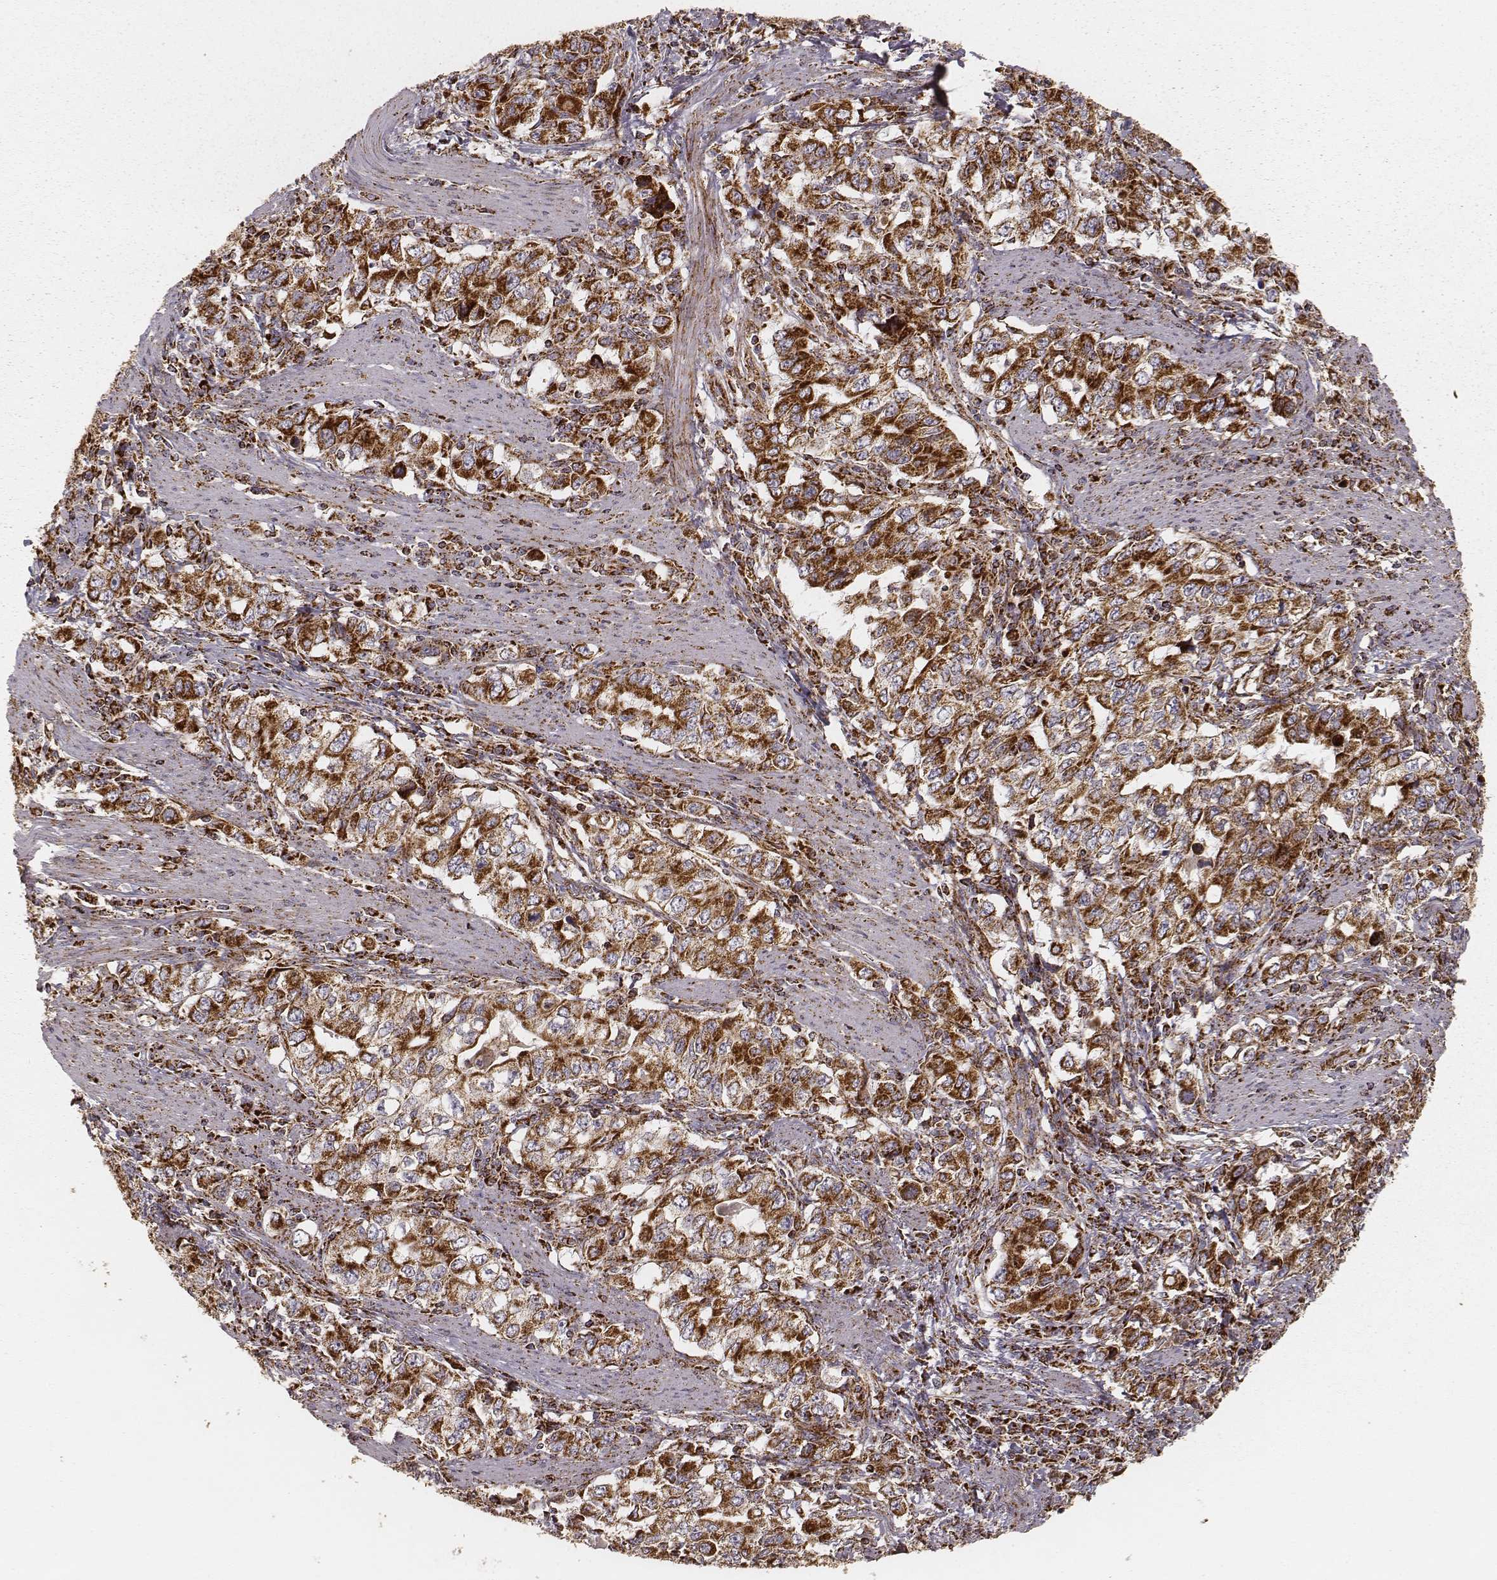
{"staining": {"intensity": "strong", "quantity": ">75%", "location": "cytoplasmic/membranous"}, "tissue": "stomach cancer", "cell_type": "Tumor cells", "image_type": "cancer", "snomed": [{"axis": "morphology", "description": "Adenocarcinoma, NOS"}, {"axis": "topography", "description": "Stomach, lower"}], "caption": "Brown immunohistochemical staining in human stomach adenocarcinoma displays strong cytoplasmic/membranous staining in approximately >75% of tumor cells. (DAB IHC with brightfield microscopy, high magnification).", "gene": "CS", "patient": {"sex": "female", "age": 72}}